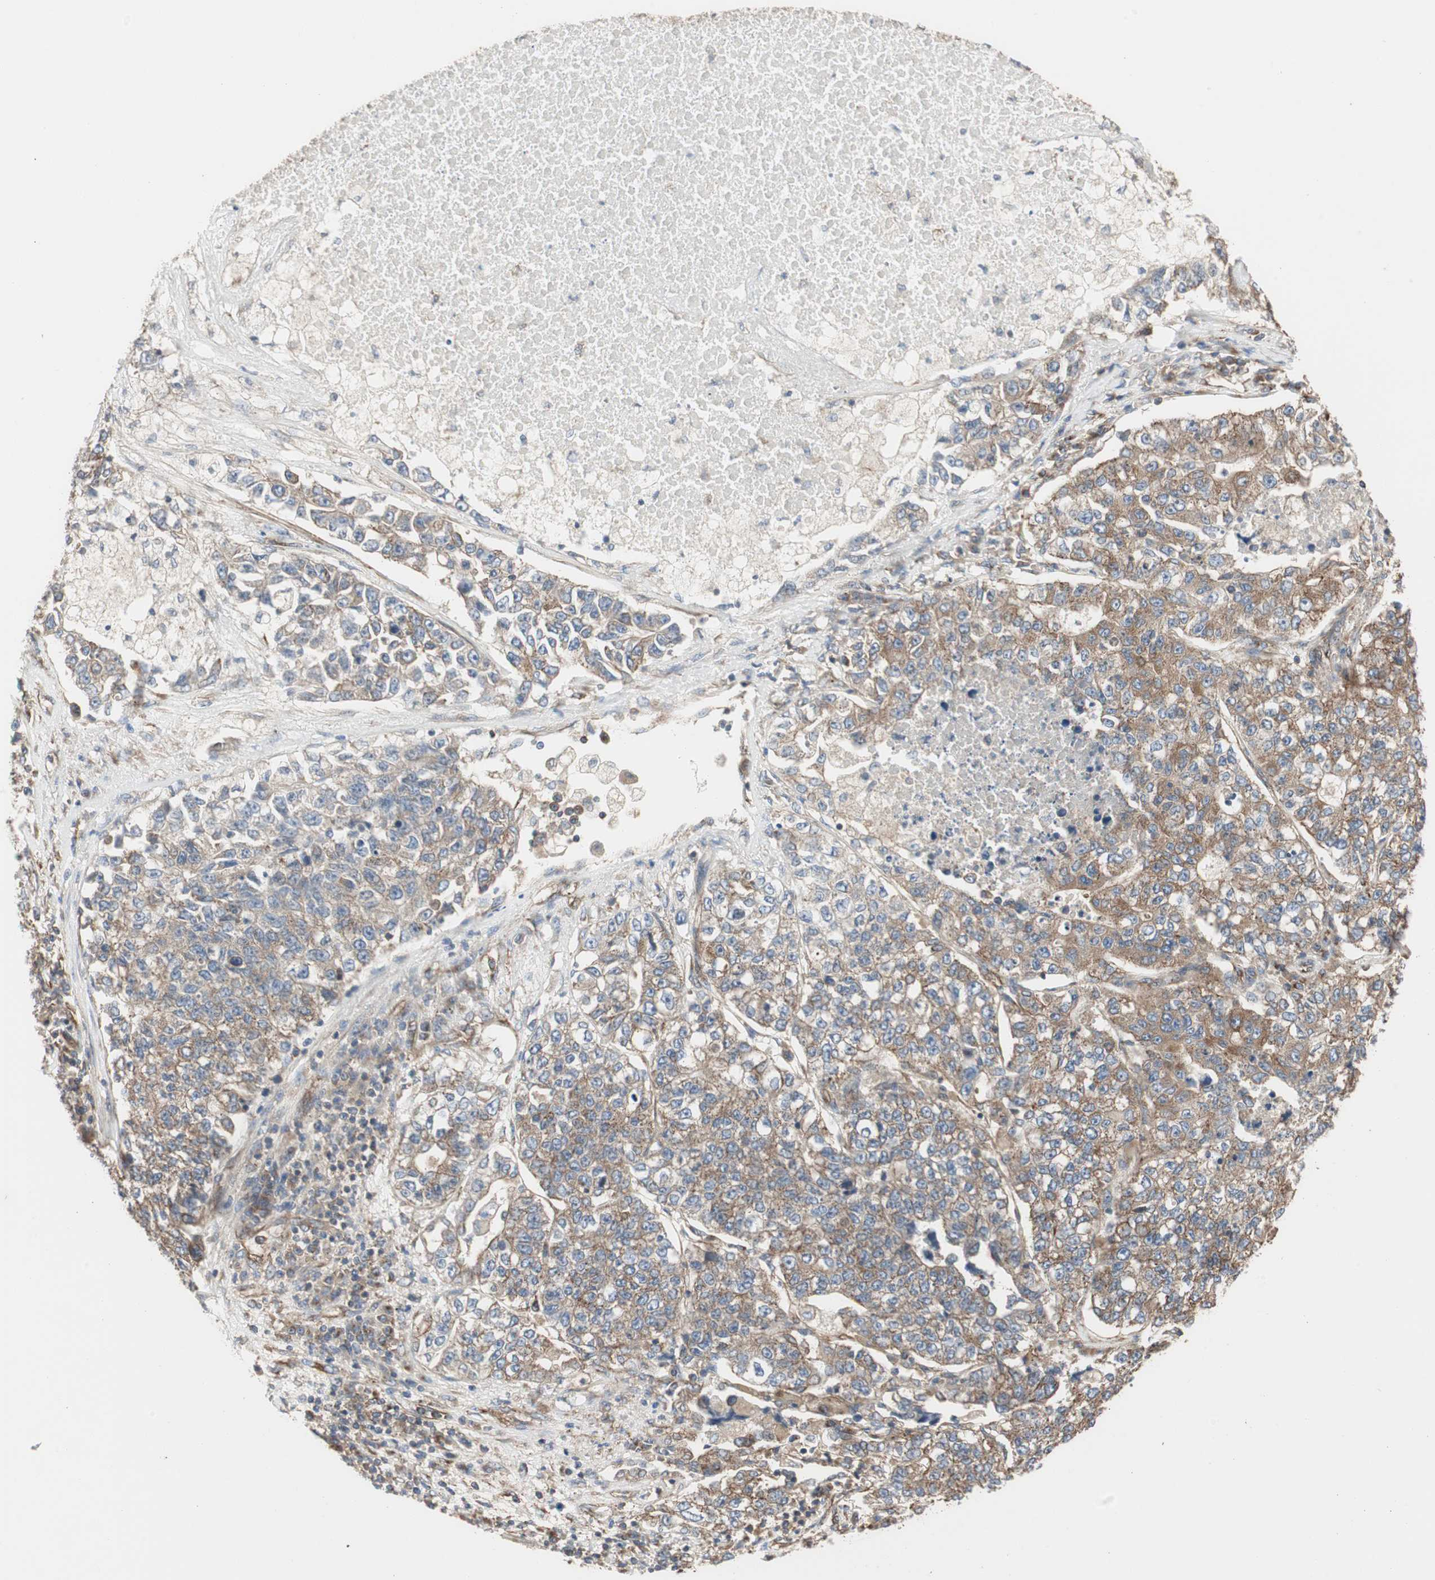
{"staining": {"intensity": "moderate", "quantity": ">75%", "location": "cytoplasmic/membranous"}, "tissue": "lung cancer", "cell_type": "Tumor cells", "image_type": "cancer", "snomed": [{"axis": "morphology", "description": "Adenocarcinoma, NOS"}, {"axis": "topography", "description": "Lung"}], "caption": "Immunohistochemical staining of lung cancer demonstrates moderate cytoplasmic/membranous protein staining in about >75% of tumor cells.", "gene": "H6PD", "patient": {"sex": "male", "age": 49}}